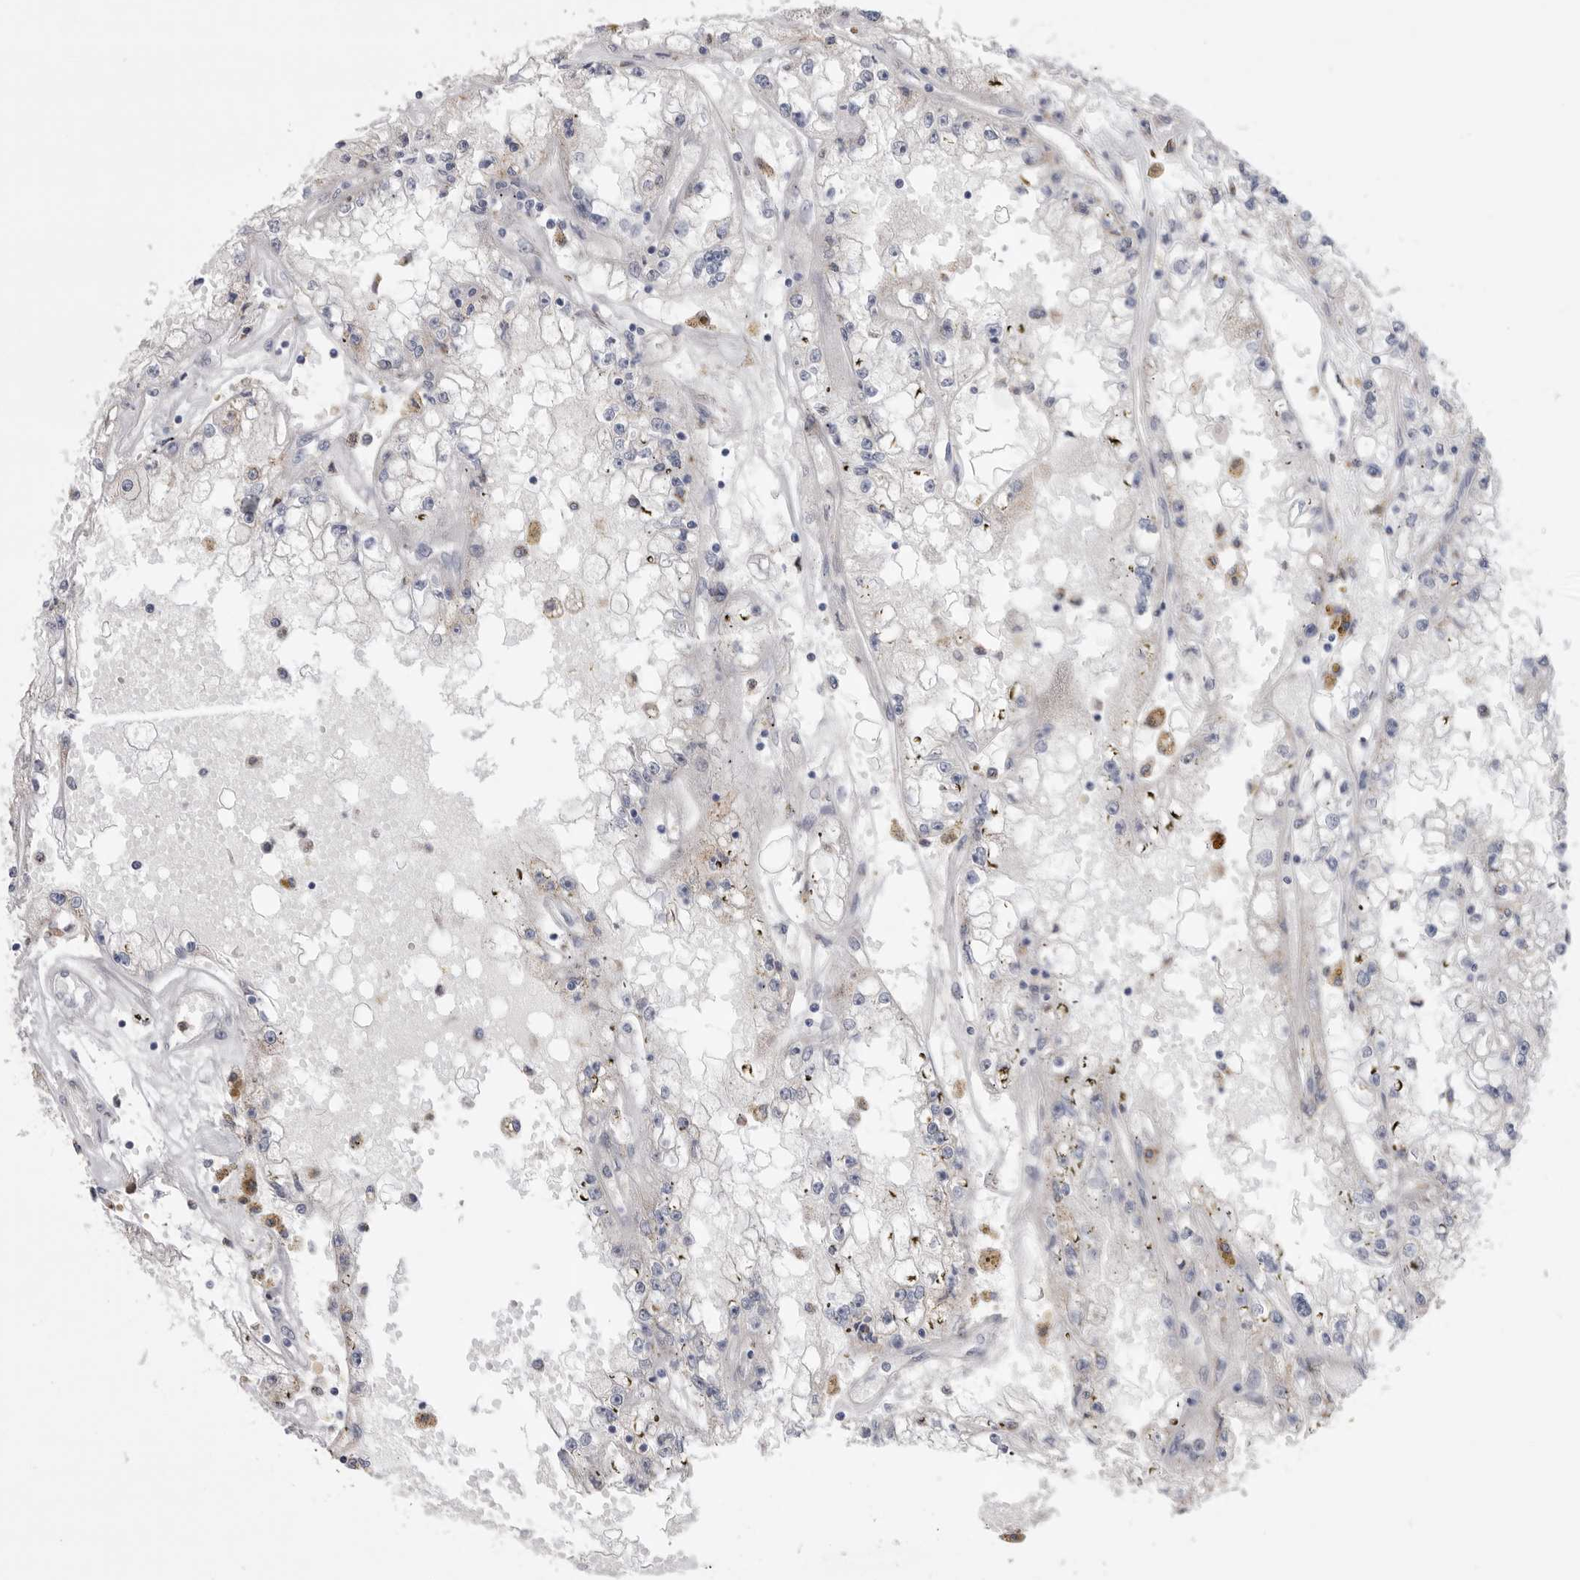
{"staining": {"intensity": "negative", "quantity": "none", "location": "none"}, "tissue": "renal cancer", "cell_type": "Tumor cells", "image_type": "cancer", "snomed": [{"axis": "morphology", "description": "Adenocarcinoma, NOS"}, {"axis": "topography", "description": "Kidney"}], "caption": "This is a micrograph of immunohistochemistry (IHC) staining of renal cancer, which shows no staining in tumor cells.", "gene": "CCDC126", "patient": {"sex": "male", "age": 56}}